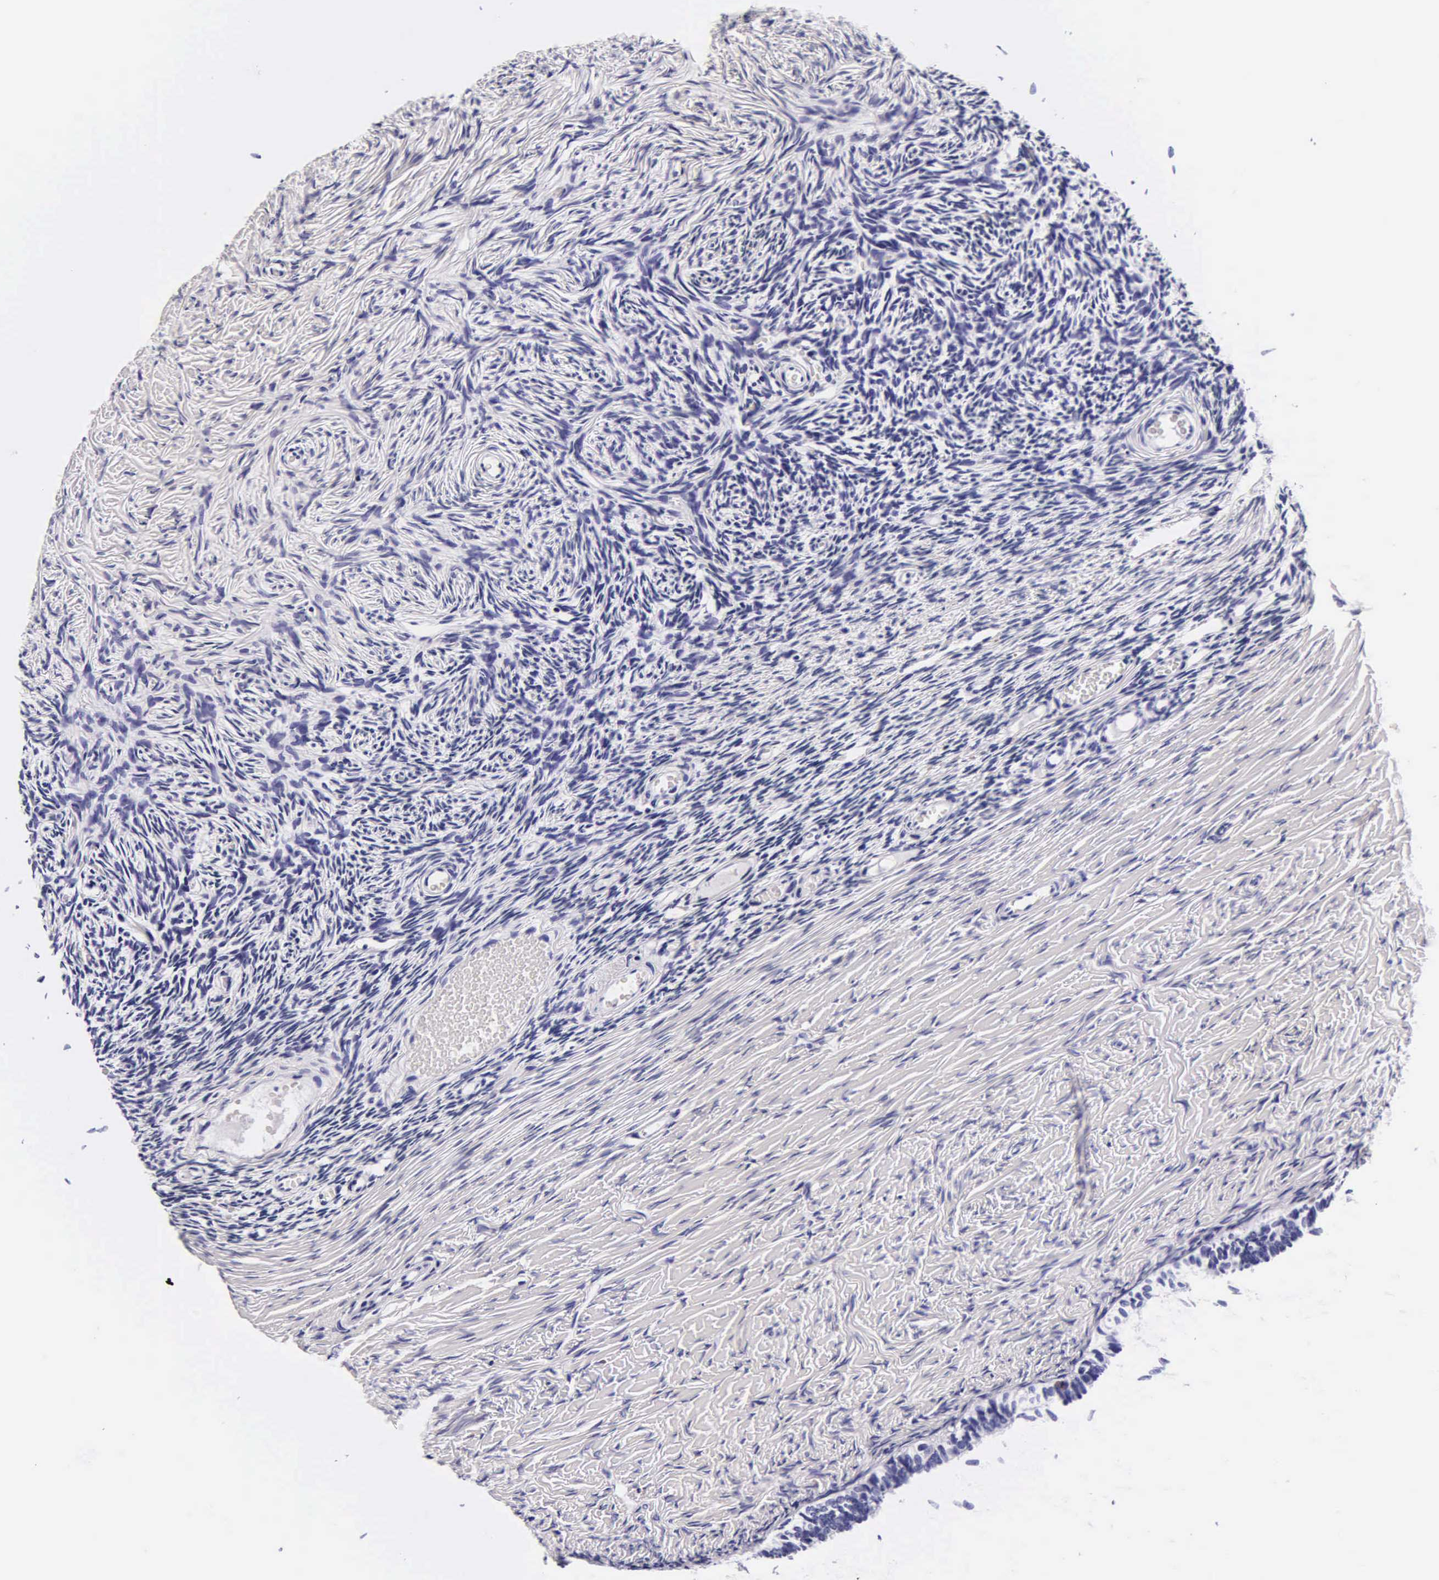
{"staining": {"intensity": "negative", "quantity": "none", "location": "none"}, "tissue": "ovary", "cell_type": "Ovarian stroma cells", "image_type": "normal", "snomed": [{"axis": "morphology", "description": "Normal tissue, NOS"}, {"axis": "topography", "description": "Ovary"}], "caption": "Immunohistochemical staining of benign human ovary reveals no significant staining in ovarian stroma cells.", "gene": "DGCR2", "patient": {"sex": "female", "age": 59}}